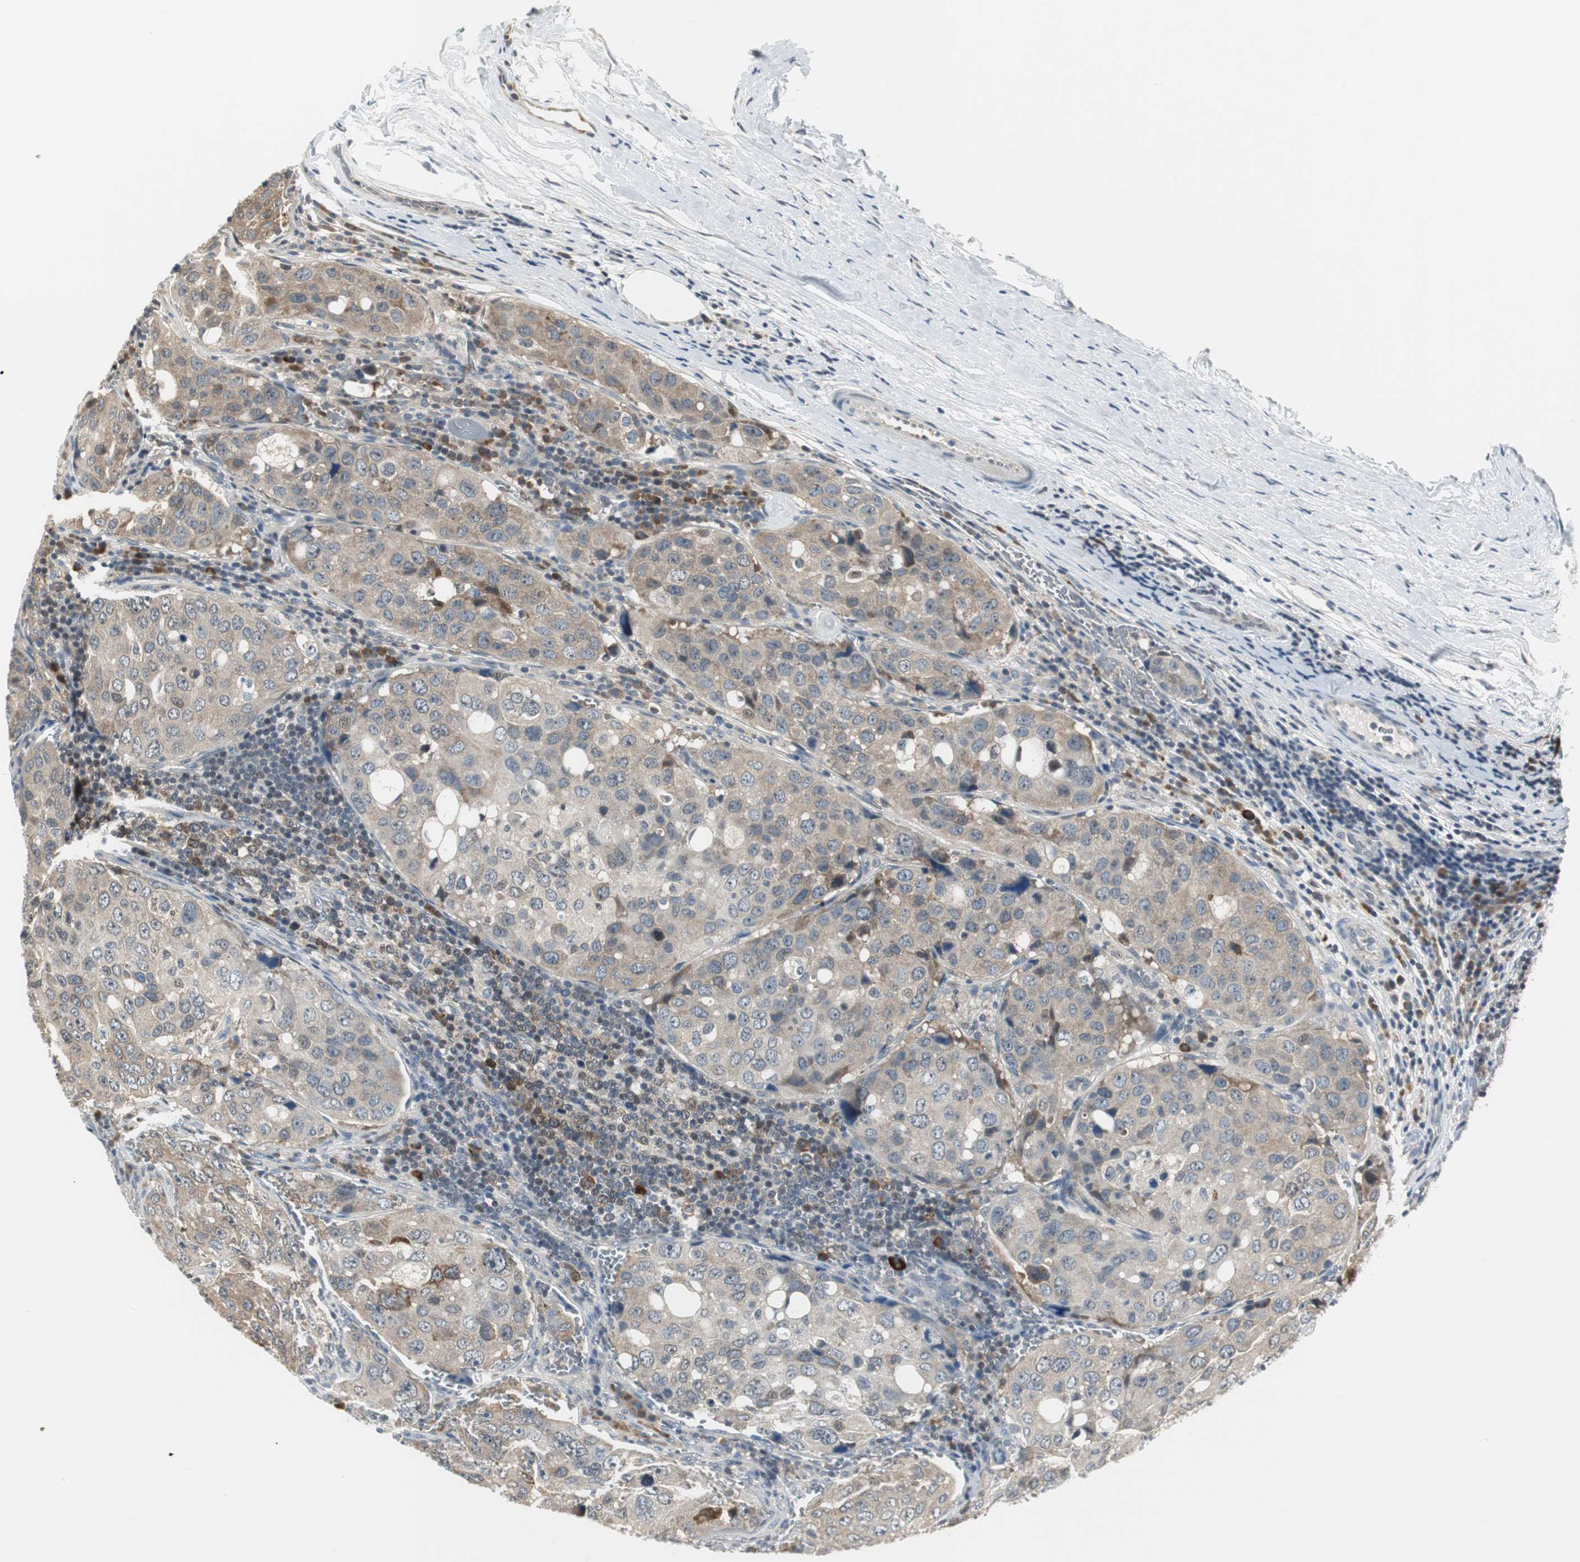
{"staining": {"intensity": "weak", "quantity": ">75%", "location": "cytoplasmic/membranous"}, "tissue": "urothelial cancer", "cell_type": "Tumor cells", "image_type": "cancer", "snomed": [{"axis": "morphology", "description": "Urothelial carcinoma, High grade"}, {"axis": "topography", "description": "Lymph node"}, {"axis": "topography", "description": "Urinary bladder"}], "caption": "Human urothelial cancer stained with a protein marker shows weak staining in tumor cells.", "gene": "CCT5", "patient": {"sex": "male", "age": 51}}